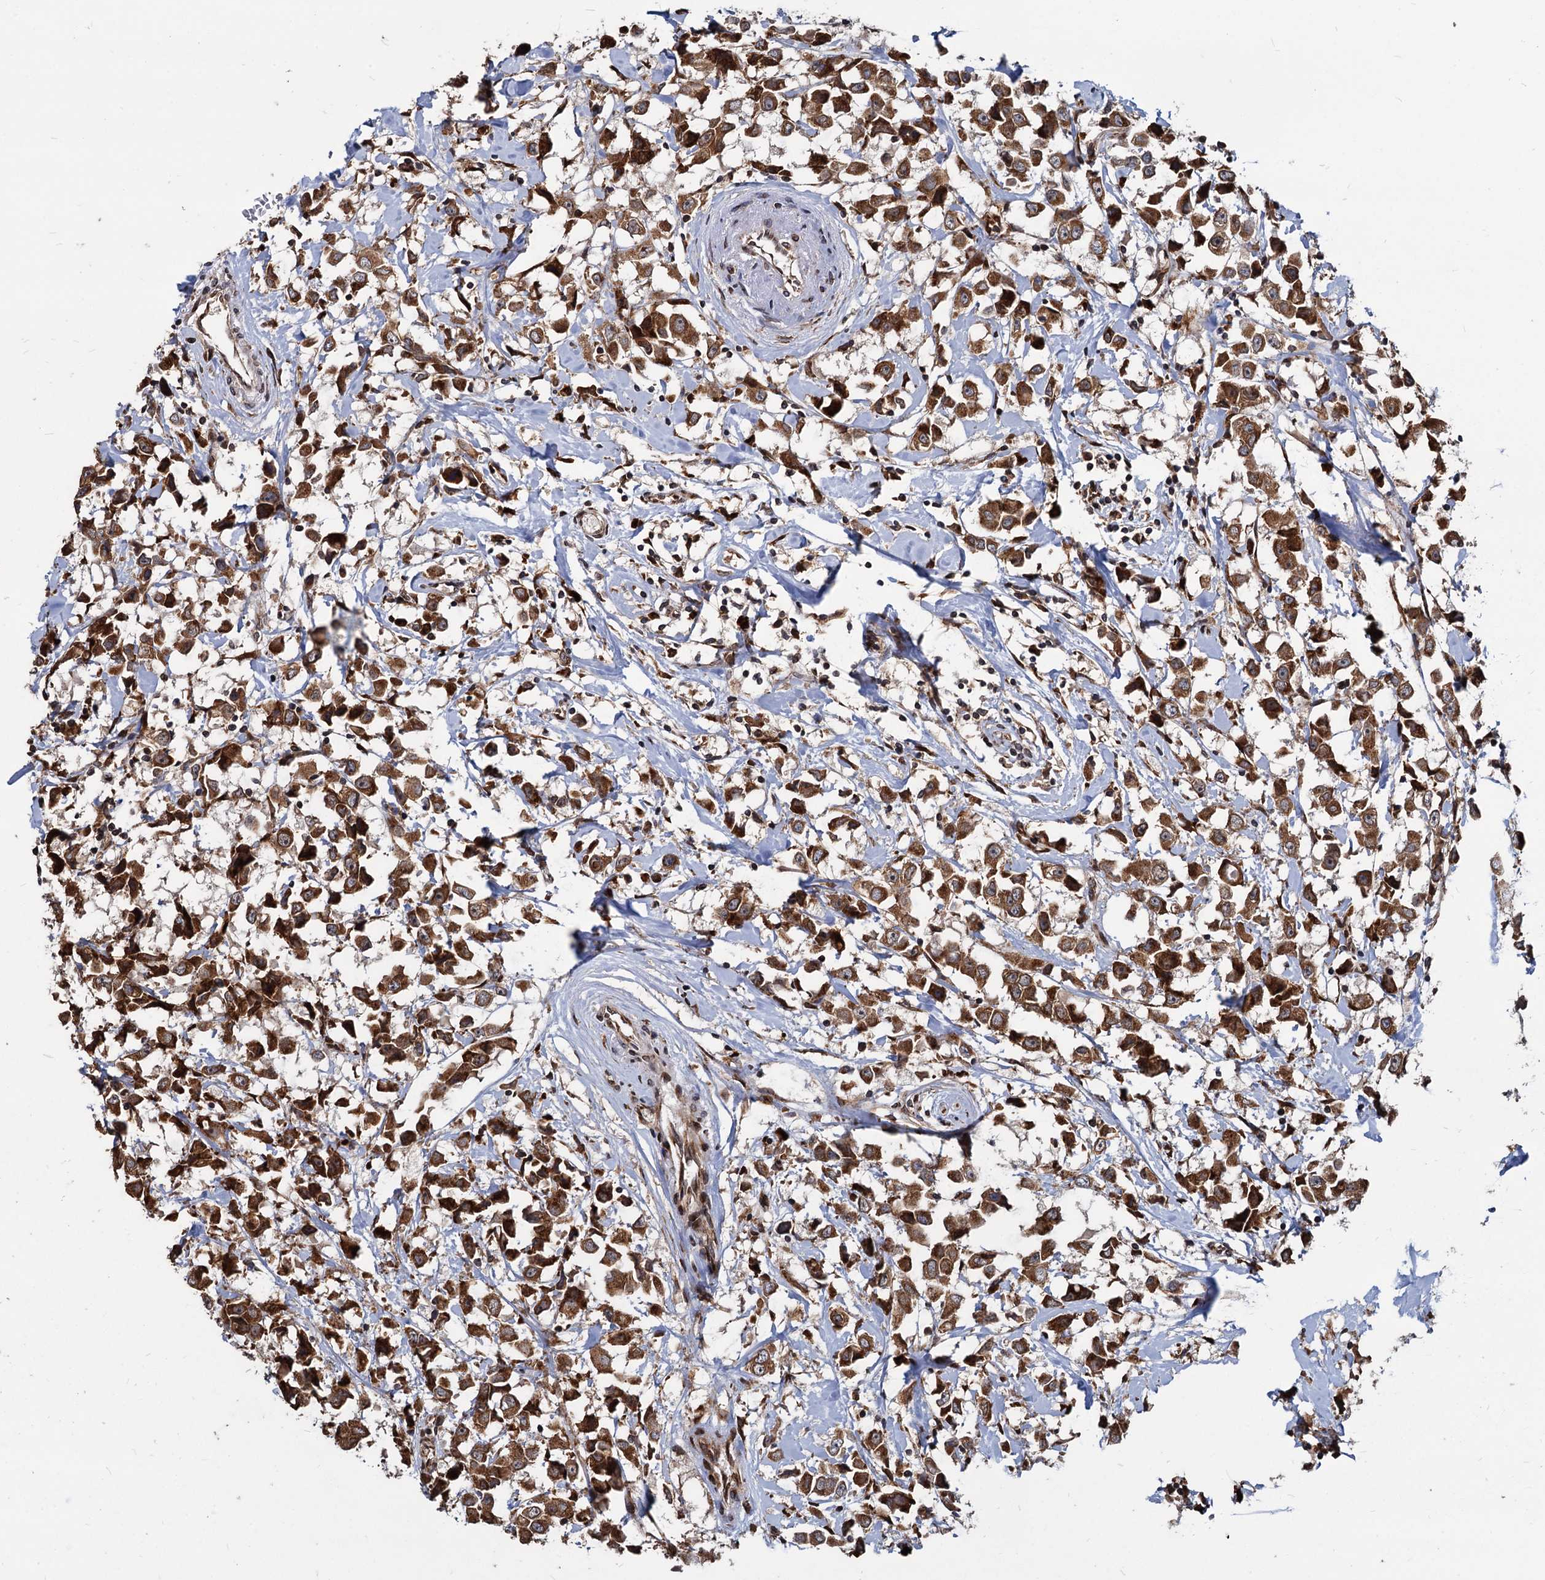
{"staining": {"intensity": "moderate", "quantity": ">75%", "location": "cytoplasmic/membranous"}, "tissue": "breast cancer", "cell_type": "Tumor cells", "image_type": "cancer", "snomed": [{"axis": "morphology", "description": "Duct carcinoma"}, {"axis": "topography", "description": "Breast"}], "caption": "Tumor cells demonstrate medium levels of moderate cytoplasmic/membranous expression in approximately >75% of cells in human breast cancer (intraductal carcinoma).", "gene": "SAAL1", "patient": {"sex": "female", "age": 61}}